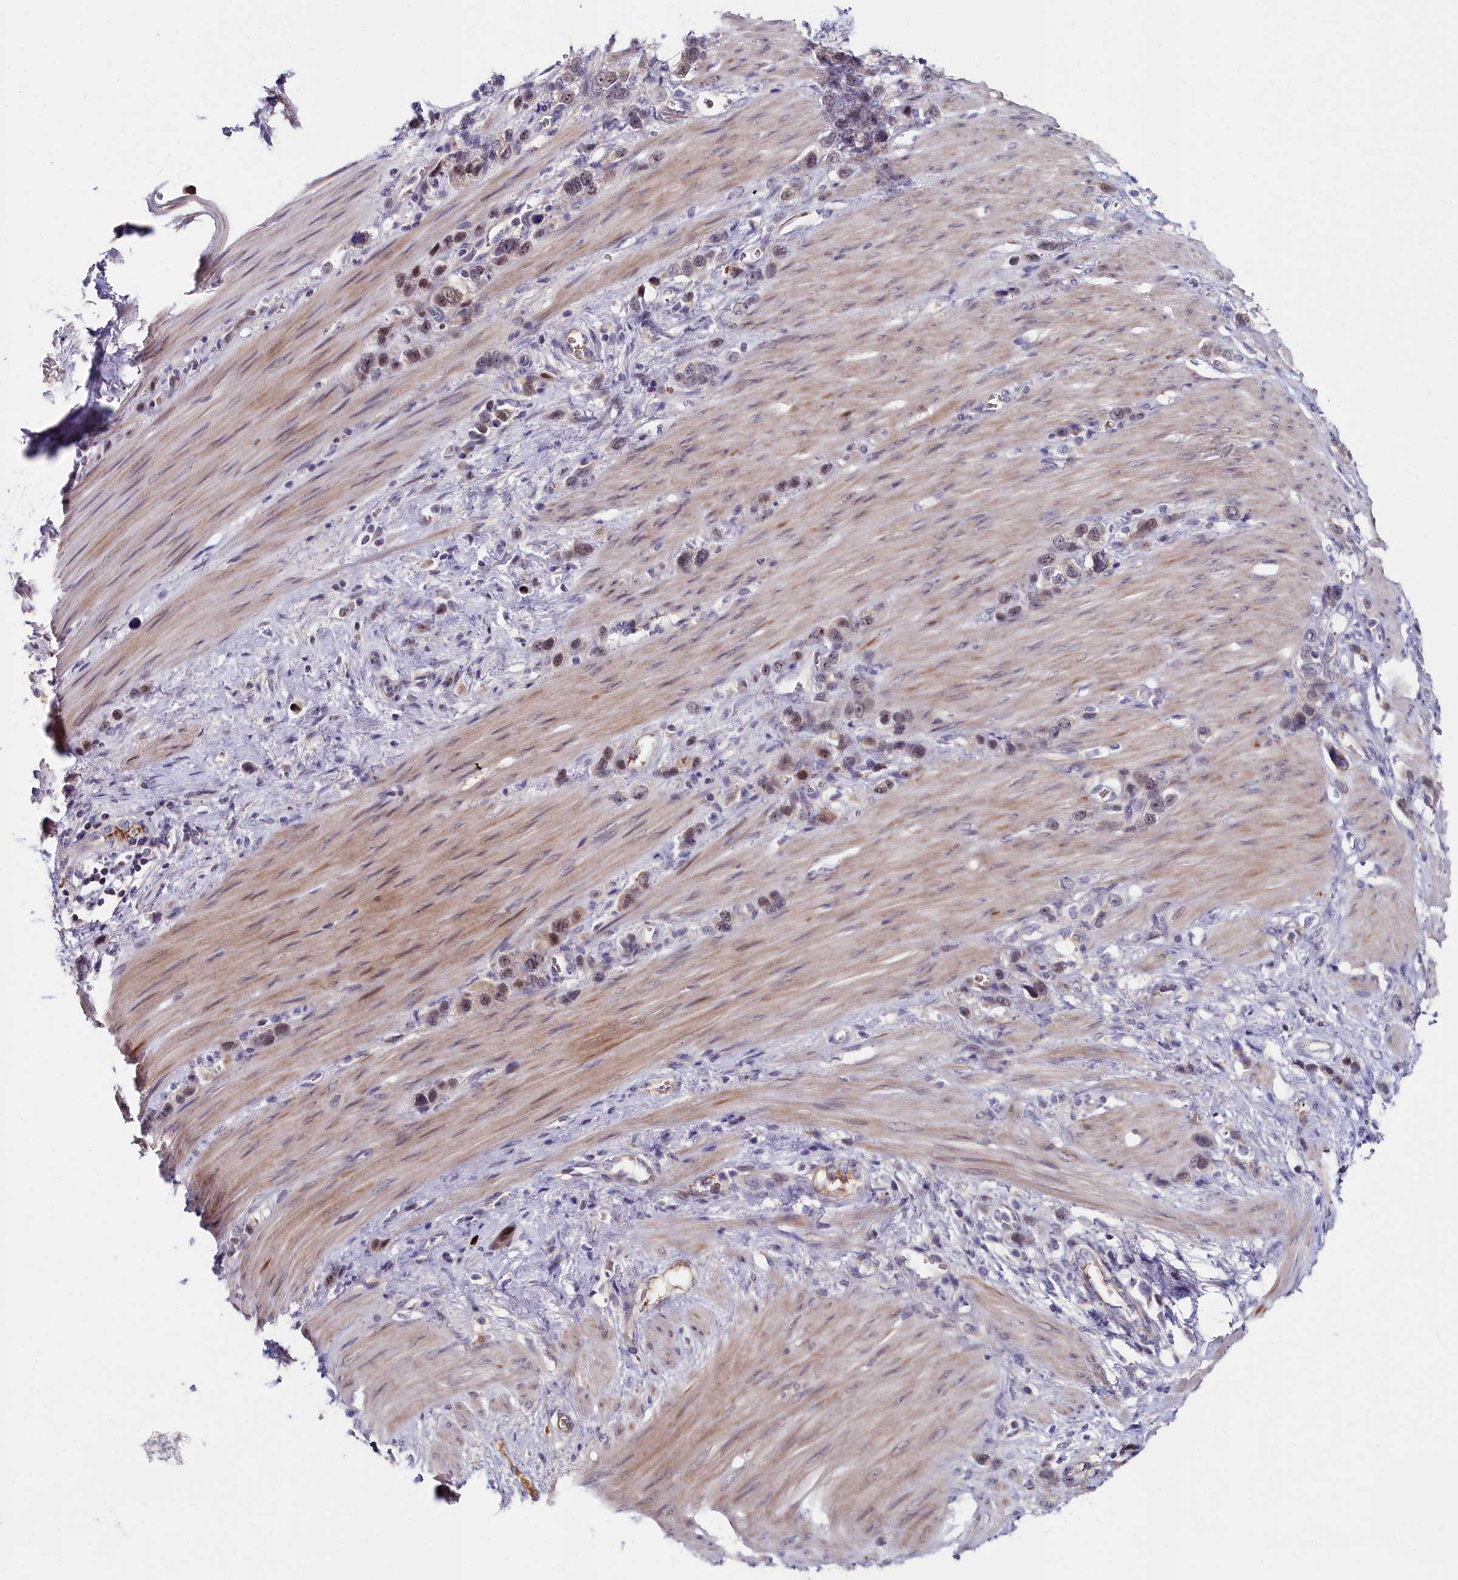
{"staining": {"intensity": "weak", "quantity": ">75%", "location": "nuclear"}, "tissue": "stomach cancer", "cell_type": "Tumor cells", "image_type": "cancer", "snomed": [{"axis": "morphology", "description": "Adenocarcinoma, NOS"}, {"axis": "morphology", "description": "Adenocarcinoma, High grade"}, {"axis": "topography", "description": "Stomach, upper"}, {"axis": "topography", "description": "Stomach, lower"}], "caption": "Immunohistochemical staining of stomach cancer (adenocarcinoma (high-grade)) displays weak nuclear protein expression in approximately >75% of tumor cells.", "gene": "KCTD18", "patient": {"sex": "female", "age": 65}}